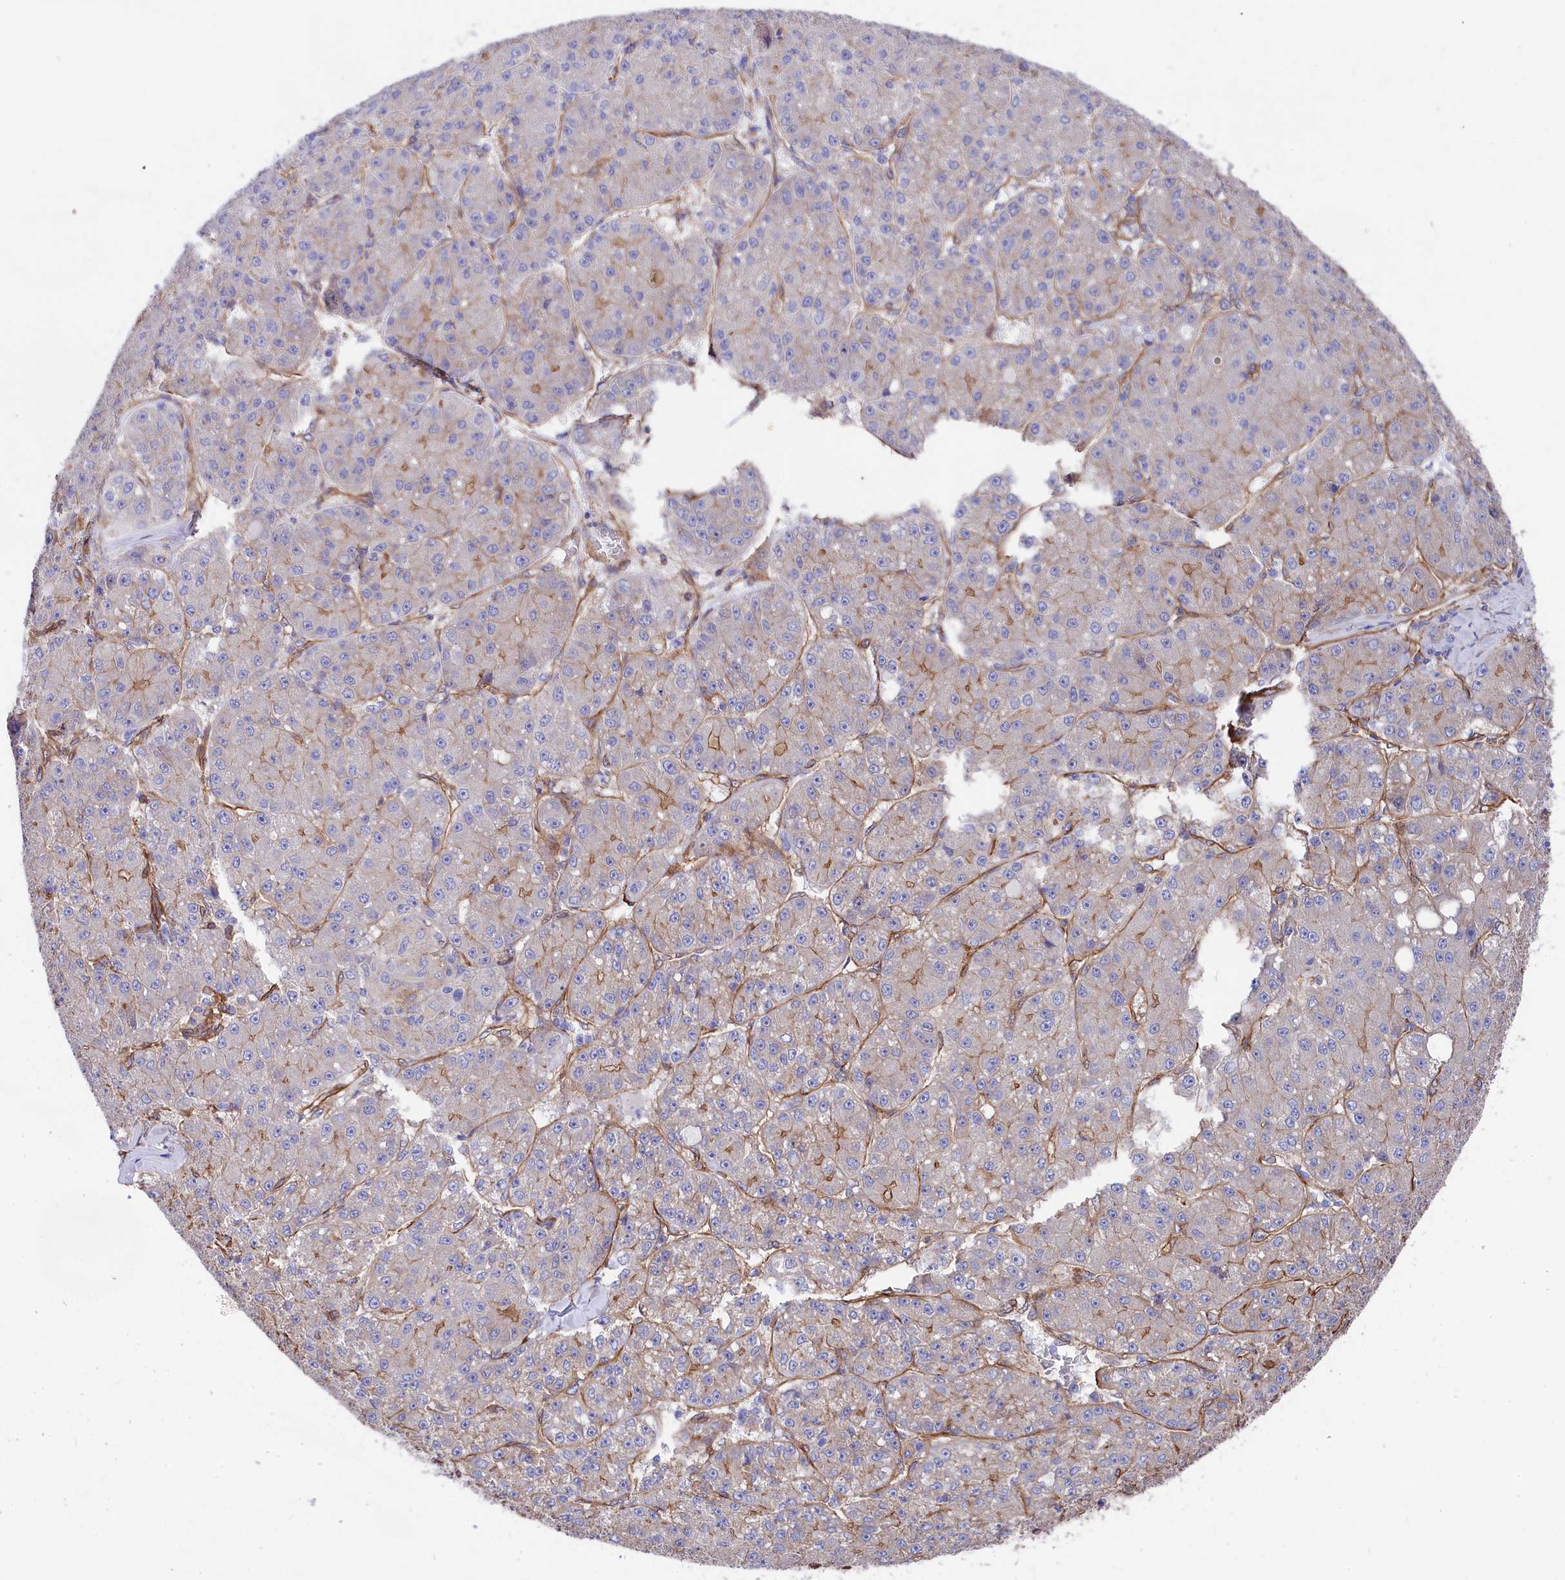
{"staining": {"intensity": "moderate", "quantity": "<25%", "location": "cytoplasmic/membranous"}, "tissue": "liver cancer", "cell_type": "Tumor cells", "image_type": "cancer", "snomed": [{"axis": "morphology", "description": "Carcinoma, Hepatocellular, NOS"}, {"axis": "topography", "description": "Liver"}], "caption": "Approximately <25% of tumor cells in human liver cancer reveal moderate cytoplasmic/membranous protein expression as visualized by brown immunohistochemical staining.", "gene": "TNKS1BP1", "patient": {"sex": "male", "age": 67}}